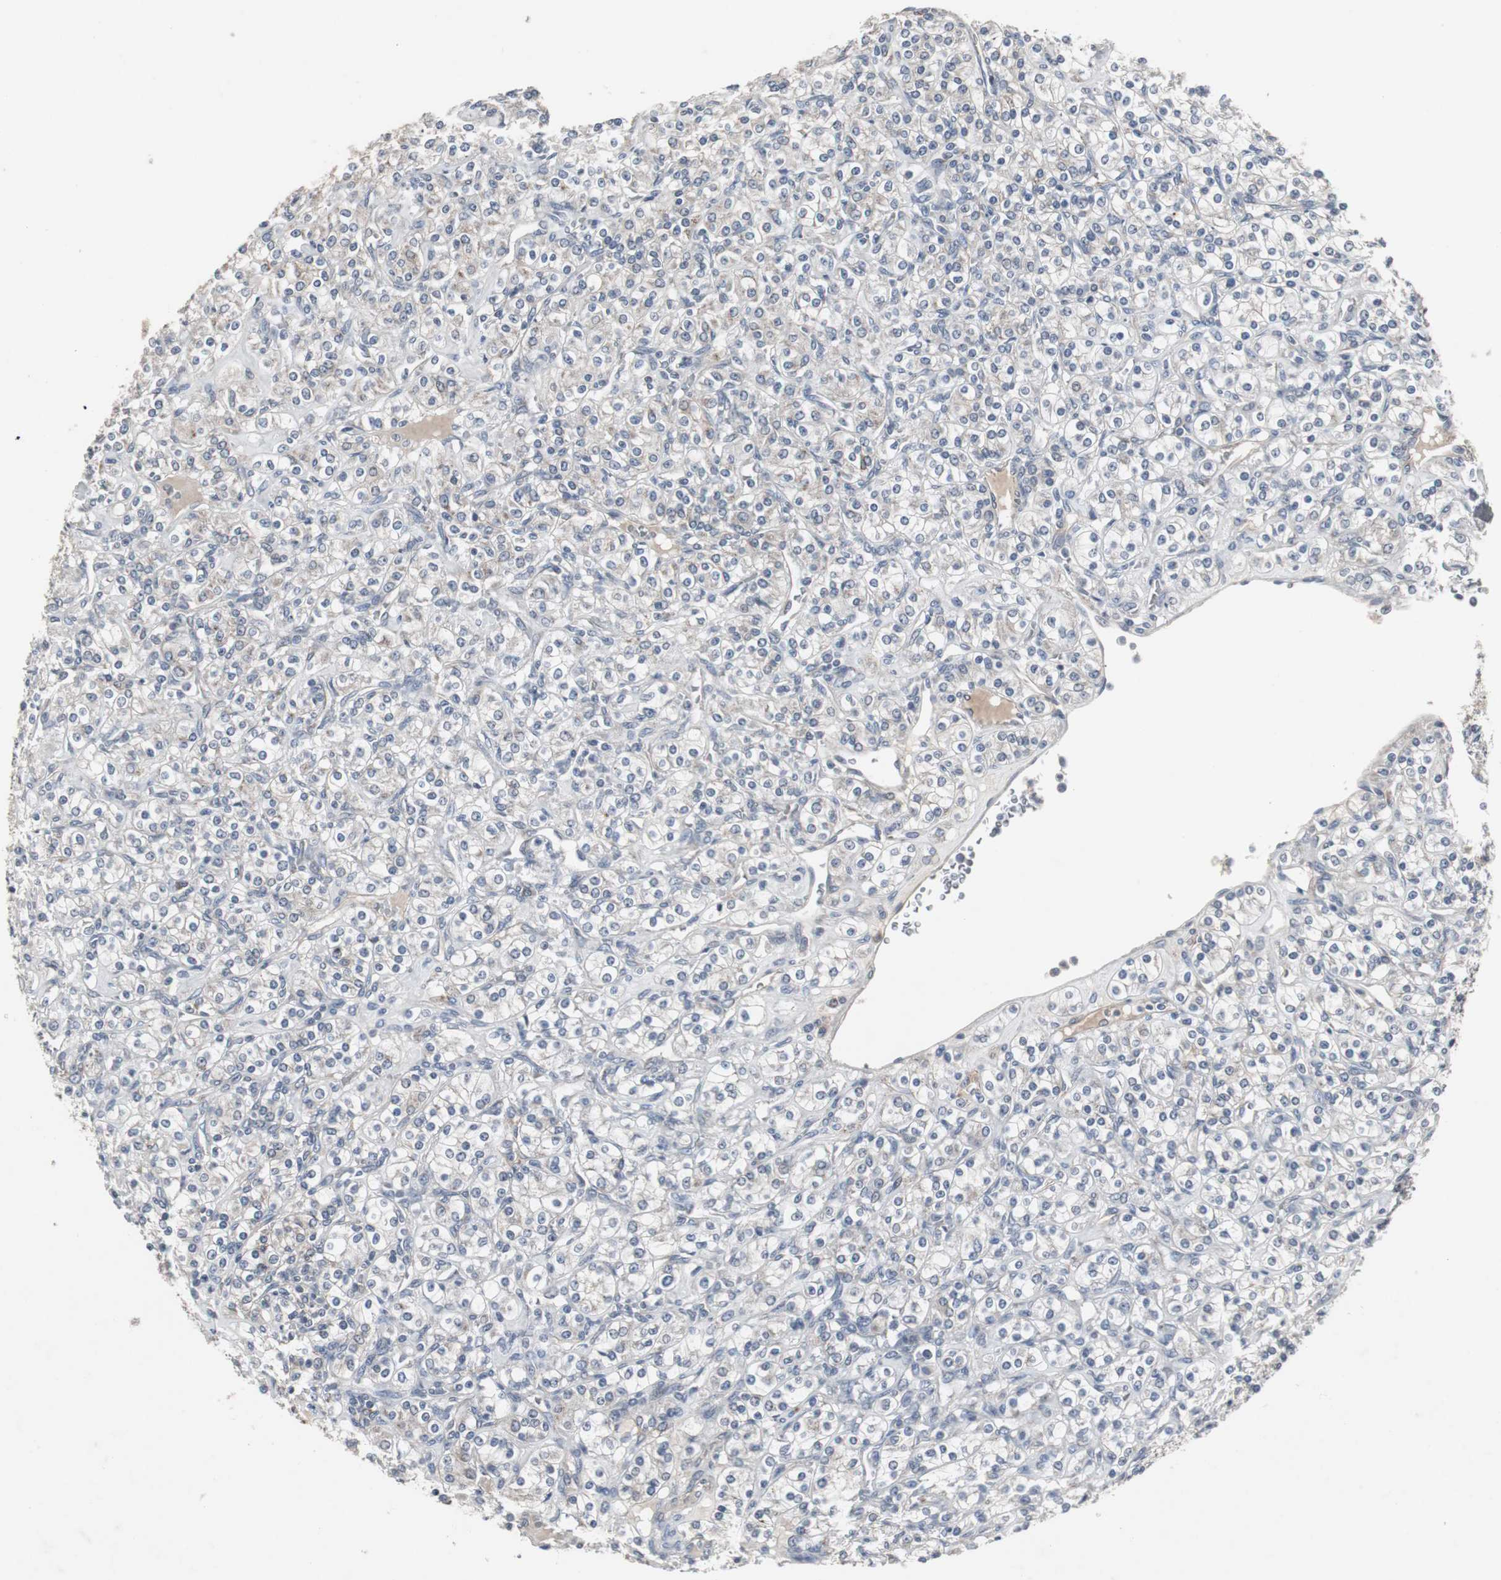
{"staining": {"intensity": "weak", "quantity": "25%-75%", "location": "cytoplasmic/membranous"}, "tissue": "renal cancer", "cell_type": "Tumor cells", "image_type": "cancer", "snomed": [{"axis": "morphology", "description": "Adenocarcinoma, NOS"}, {"axis": "topography", "description": "Kidney"}], "caption": "Immunohistochemical staining of human renal cancer (adenocarcinoma) displays low levels of weak cytoplasmic/membranous protein expression in approximately 25%-75% of tumor cells.", "gene": "ACAA1", "patient": {"sex": "male", "age": 77}}